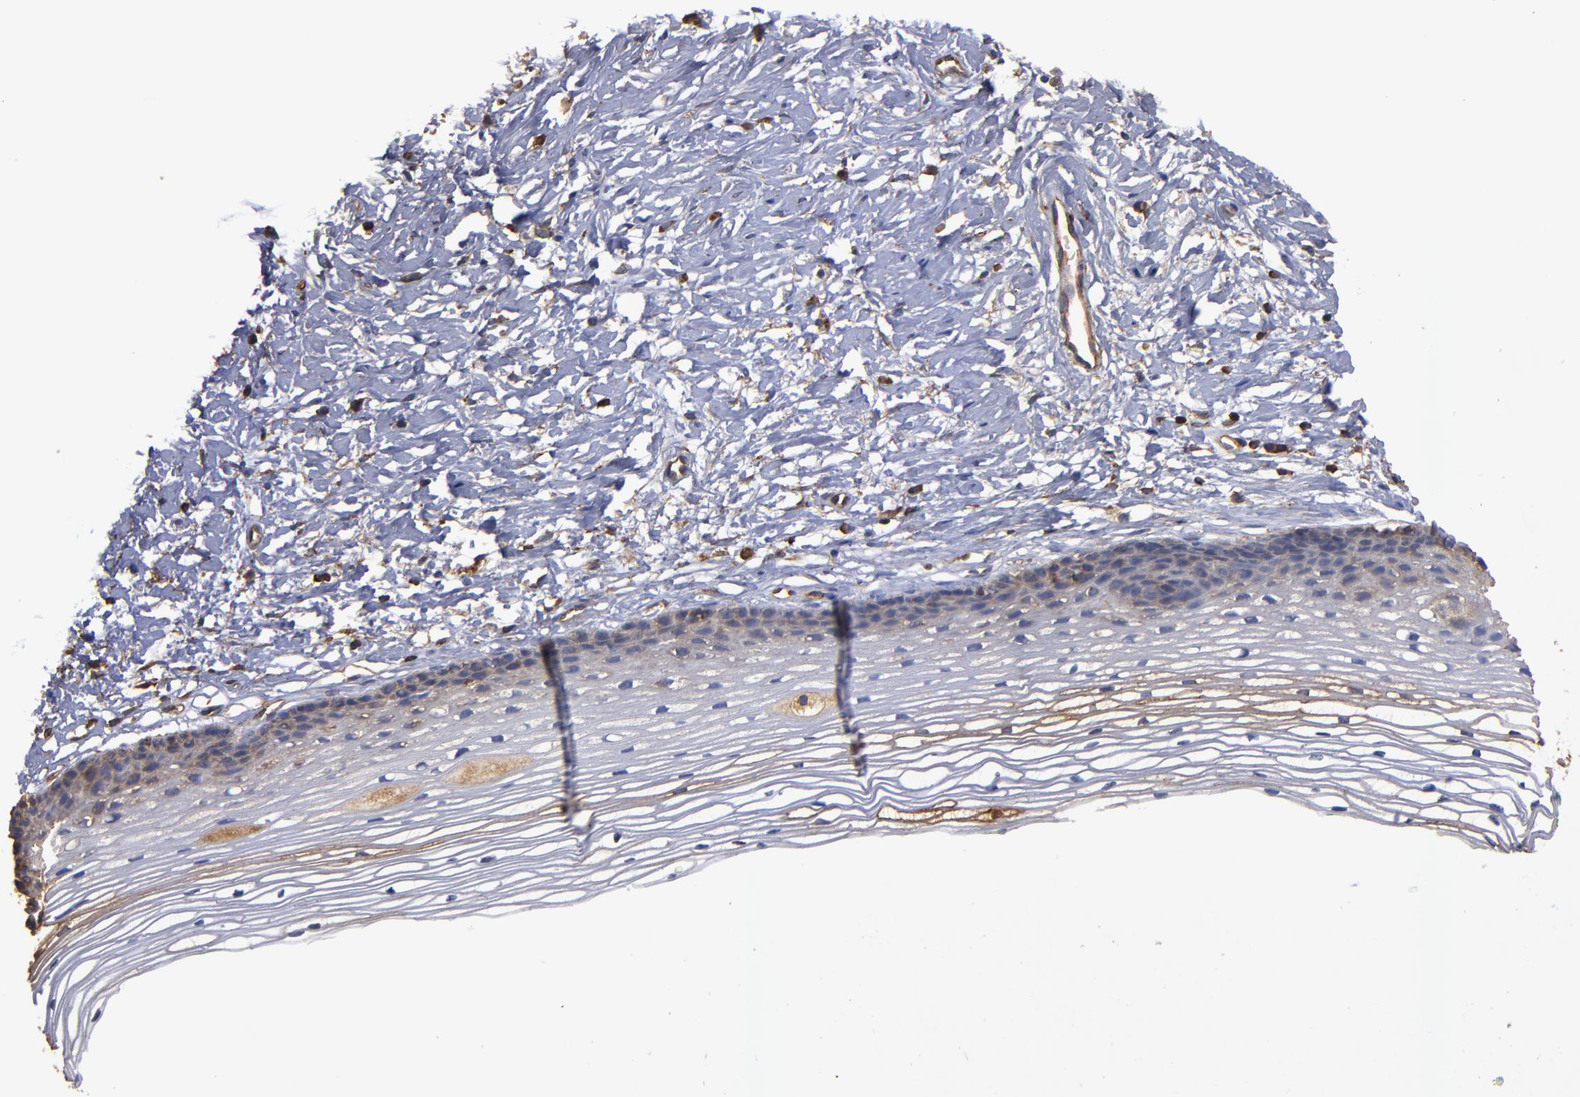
{"staining": {"intensity": "weak", "quantity": ">75%", "location": "cytoplasmic/membranous"}, "tissue": "cervix", "cell_type": "Glandular cells", "image_type": "normal", "snomed": [{"axis": "morphology", "description": "Normal tissue, NOS"}, {"axis": "topography", "description": "Cervix"}], "caption": "Protein positivity by IHC demonstrates weak cytoplasmic/membranous positivity in about >75% of glandular cells in benign cervix.", "gene": "ACTN4", "patient": {"sex": "female", "age": 77}}